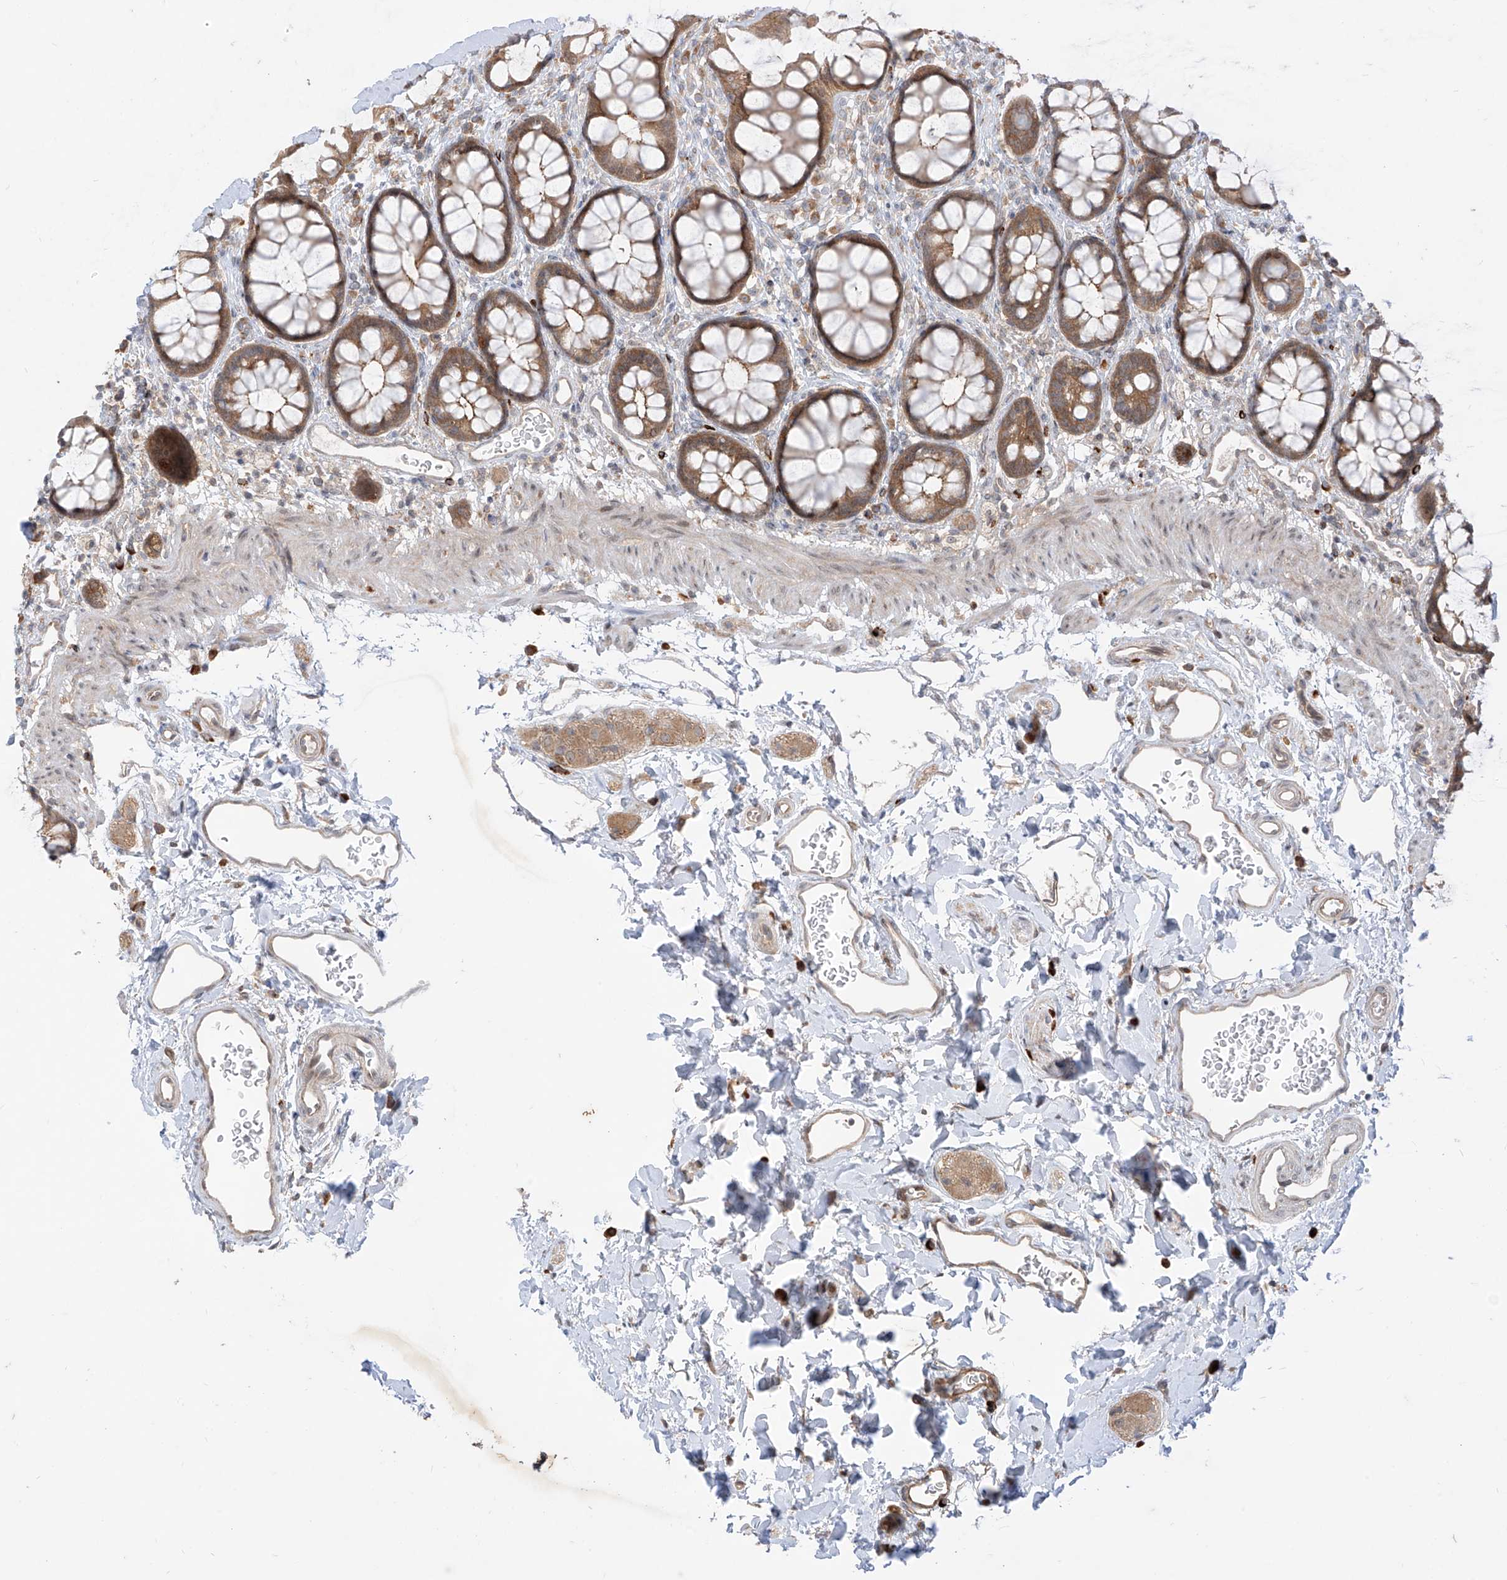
{"staining": {"intensity": "moderate", "quantity": ">75%", "location": "cytoplasmic/membranous"}, "tissue": "rectum", "cell_type": "Glandular cells", "image_type": "normal", "snomed": [{"axis": "morphology", "description": "Normal tissue, NOS"}, {"axis": "topography", "description": "Rectum"}], "caption": "A brown stain shows moderate cytoplasmic/membranous staining of a protein in glandular cells of normal rectum. The protein is shown in brown color, while the nuclei are stained blue.", "gene": "MTUS2", "patient": {"sex": "female", "age": 65}}